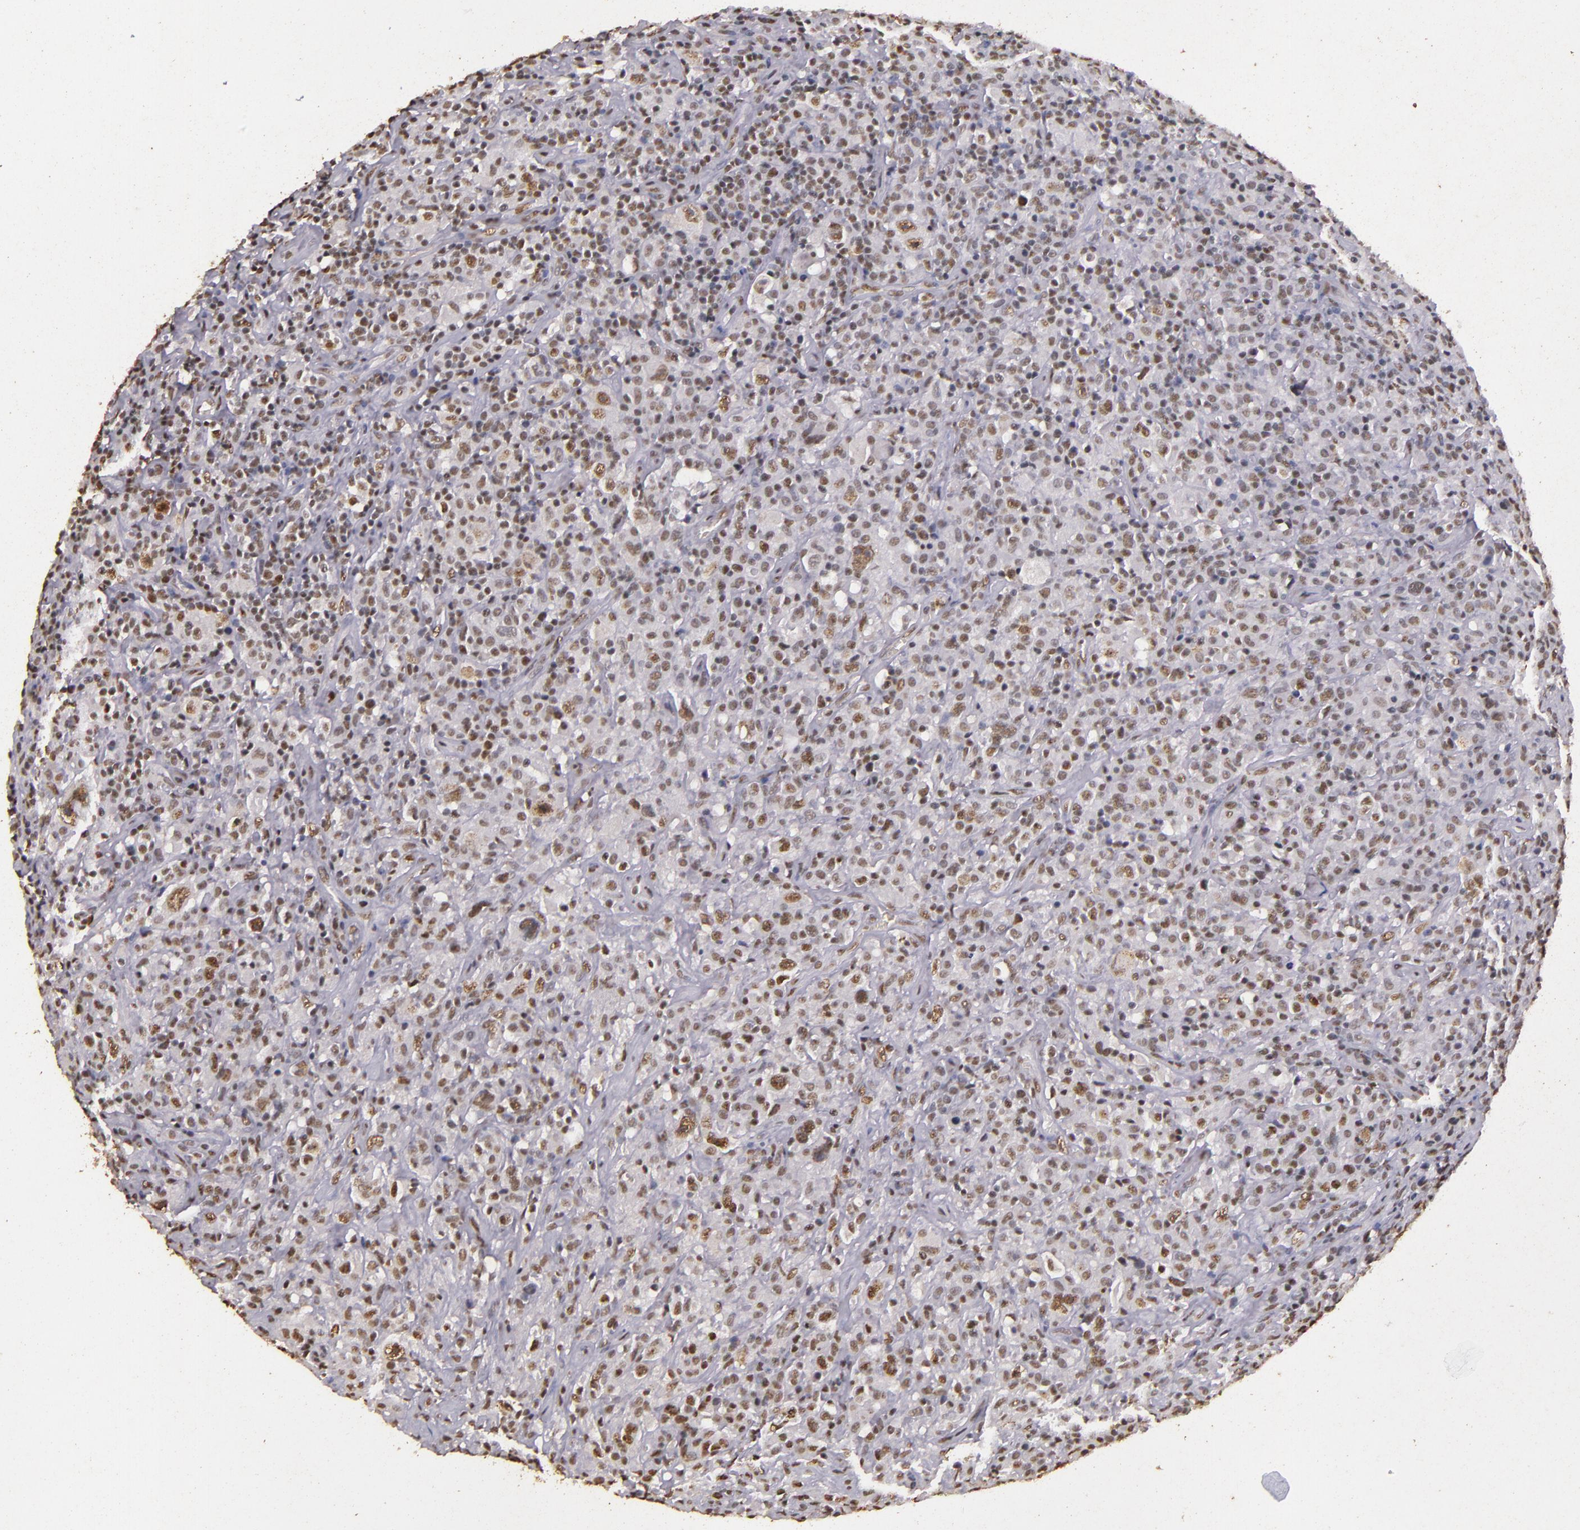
{"staining": {"intensity": "weak", "quantity": "25%-75%", "location": "nuclear"}, "tissue": "lymphoma", "cell_type": "Tumor cells", "image_type": "cancer", "snomed": [{"axis": "morphology", "description": "Hodgkin's disease, NOS"}, {"axis": "topography", "description": "Lymph node"}], "caption": "Brown immunohistochemical staining in human lymphoma displays weak nuclear staining in approximately 25%-75% of tumor cells. (brown staining indicates protein expression, while blue staining denotes nuclei).", "gene": "CBX3", "patient": {"sex": "male", "age": 46}}